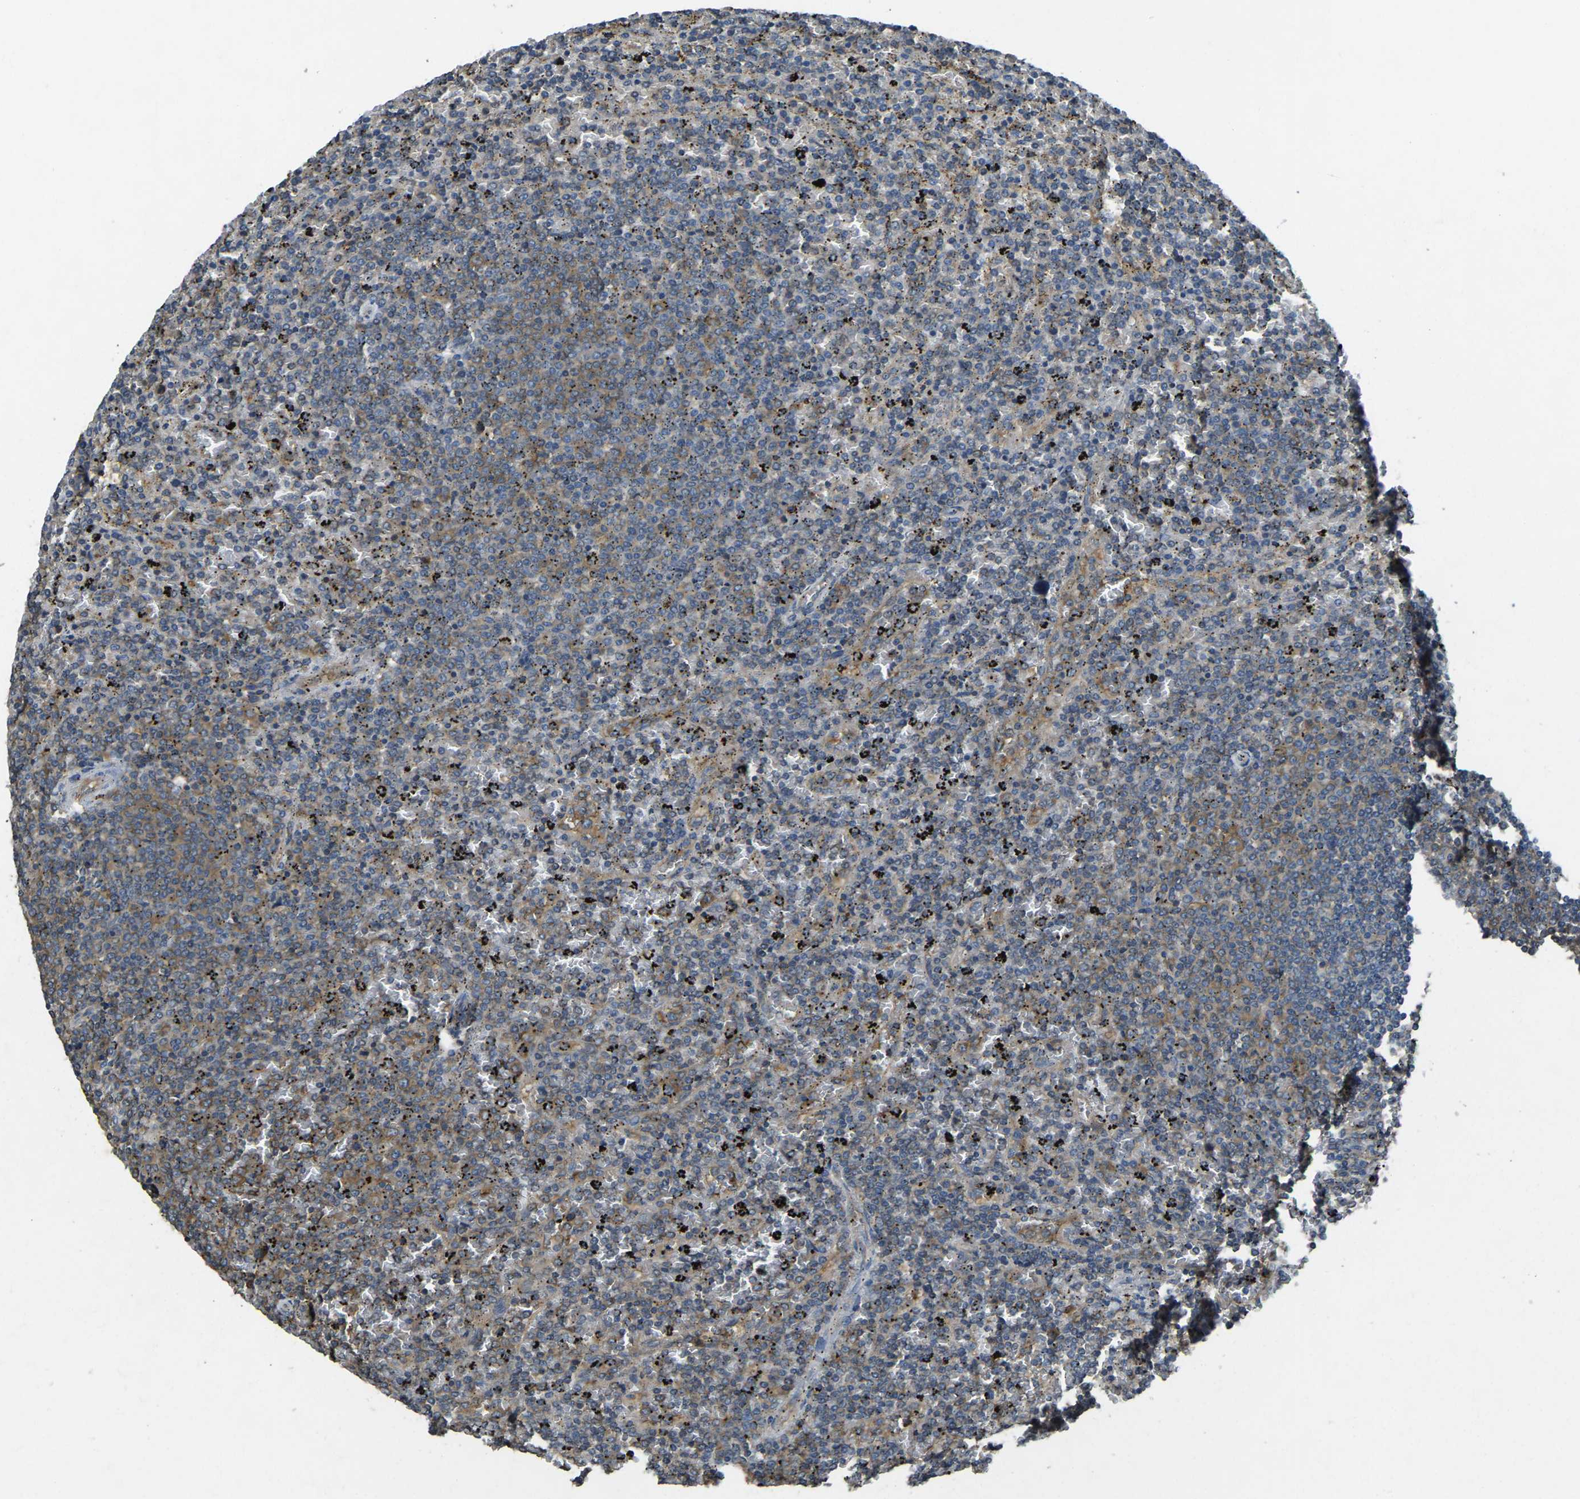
{"staining": {"intensity": "moderate", "quantity": "25%-75%", "location": "cytoplasmic/membranous"}, "tissue": "lymphoma", "cell_type": "Tumor cells", "image_type": "cancer", "snomed": [{"axis": "morphology", "description": "Malignant lymphoma, non-Hodgkin's type, Low grade"}, {"axis": "topography", "description": "Spleen"}], "caption": "Protein staining of lymphoma tissue exhibits moderate cytoplasmic/membranous positivity in approximately 25%-75% of tumor cells.", "gene": "AIMP1", "patient": {"sex": "female", "age": 77}}